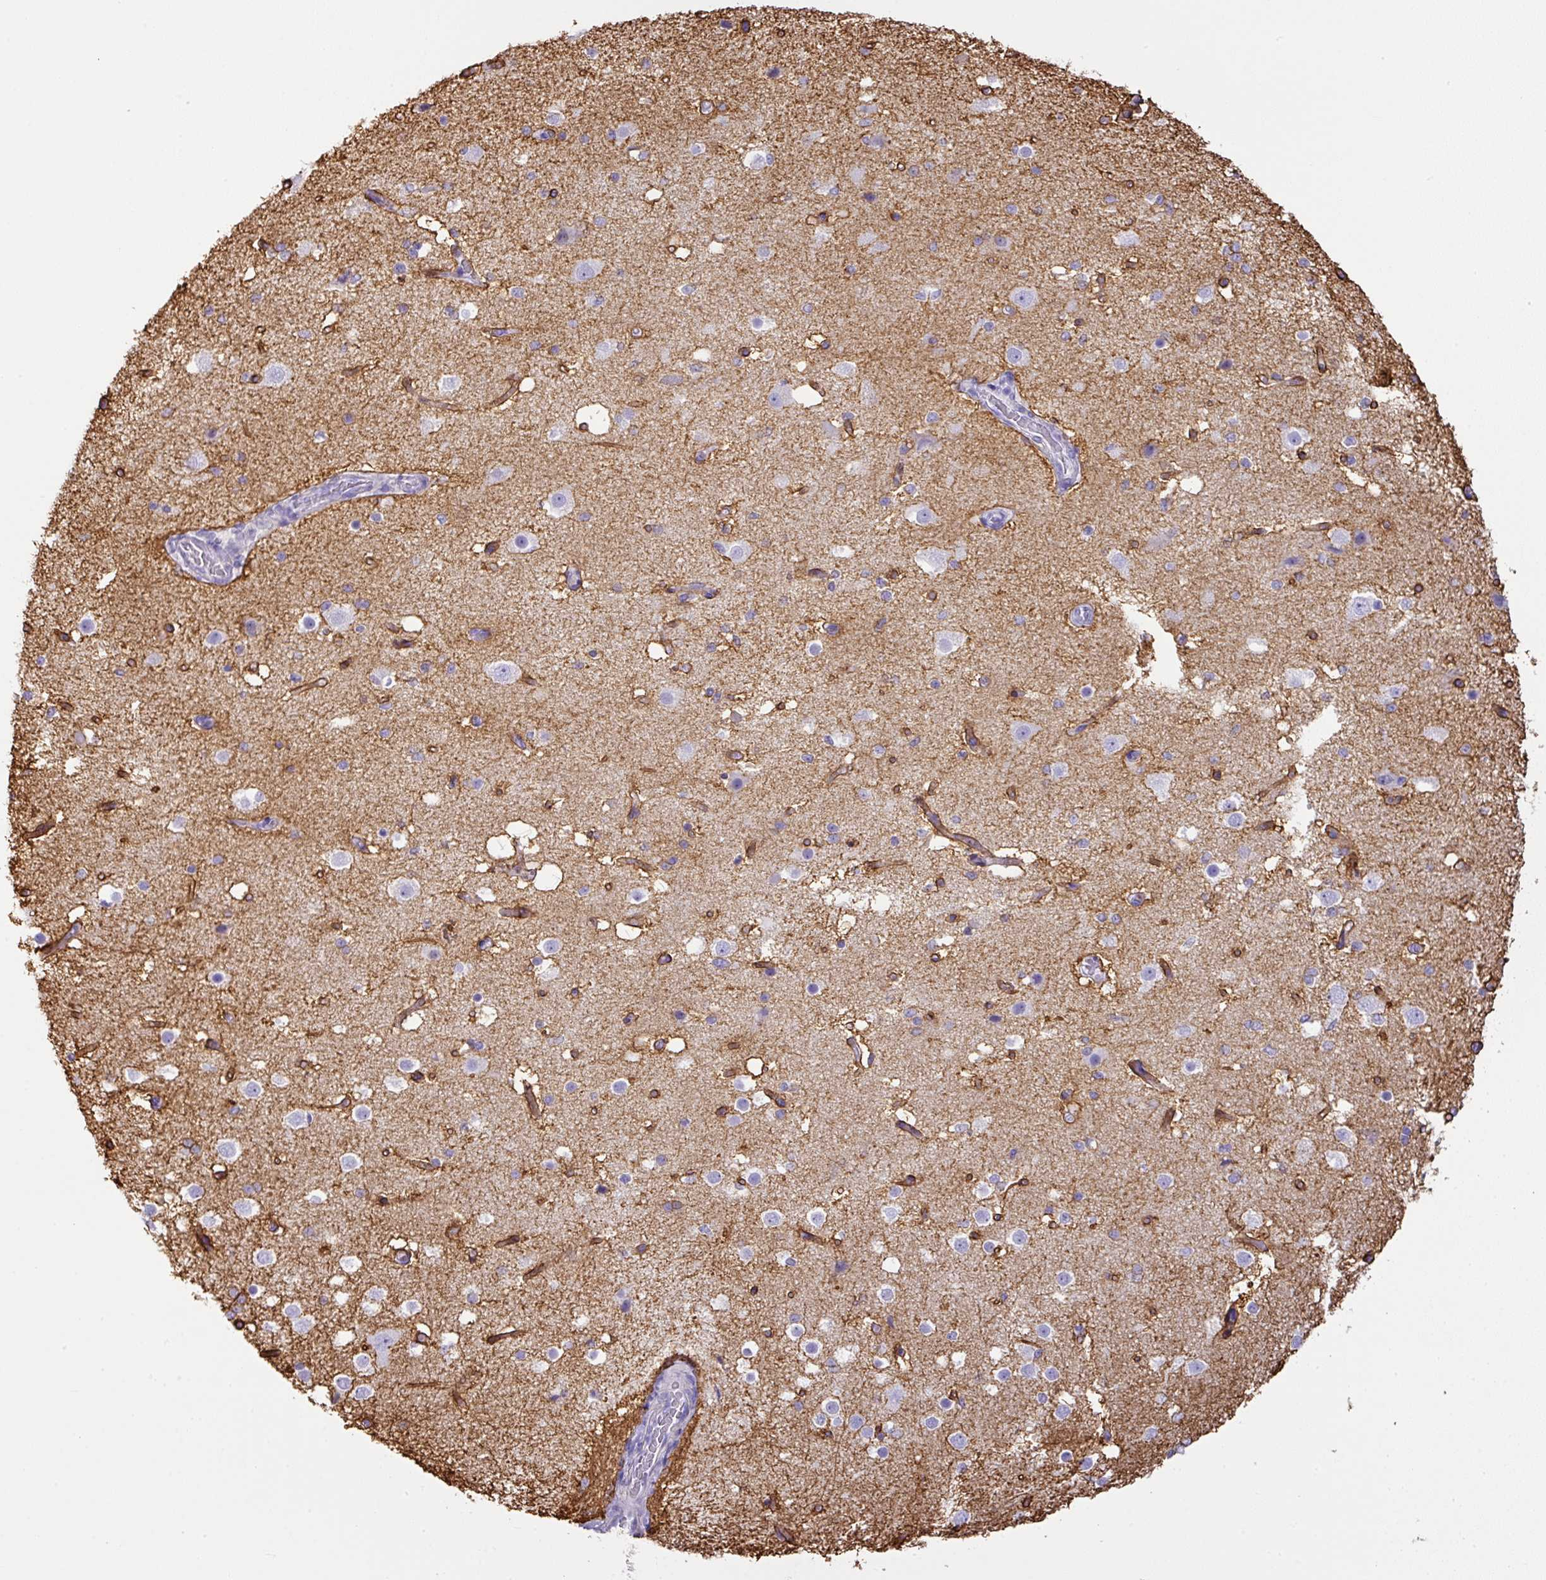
{"staining": {"intensity": "moderate", "quantity": "25%-75%", "location": "cytoplasmic/membranous"}, "tissue": "cerebral cortex", "cell_type": "Endothelial cells", "image_type": "normal", "snomed": [{"axis": "morphology", "description": "Normal tissue, NOS"}, {"axis": "morphology", "description": "Inflammation, NOS"}, {"axis": "topography", "description": "Cerebral cortex"}], "caption": "Immunohistochemical staining of benign human cerebral cortex exhibits 25%-75% levels of moderate cytoplasmic/membranous protein positivity in about 25%-75% of endothelial cells.", "gene": "TARM1", "patient": {"sex": "male", "age": 6}}